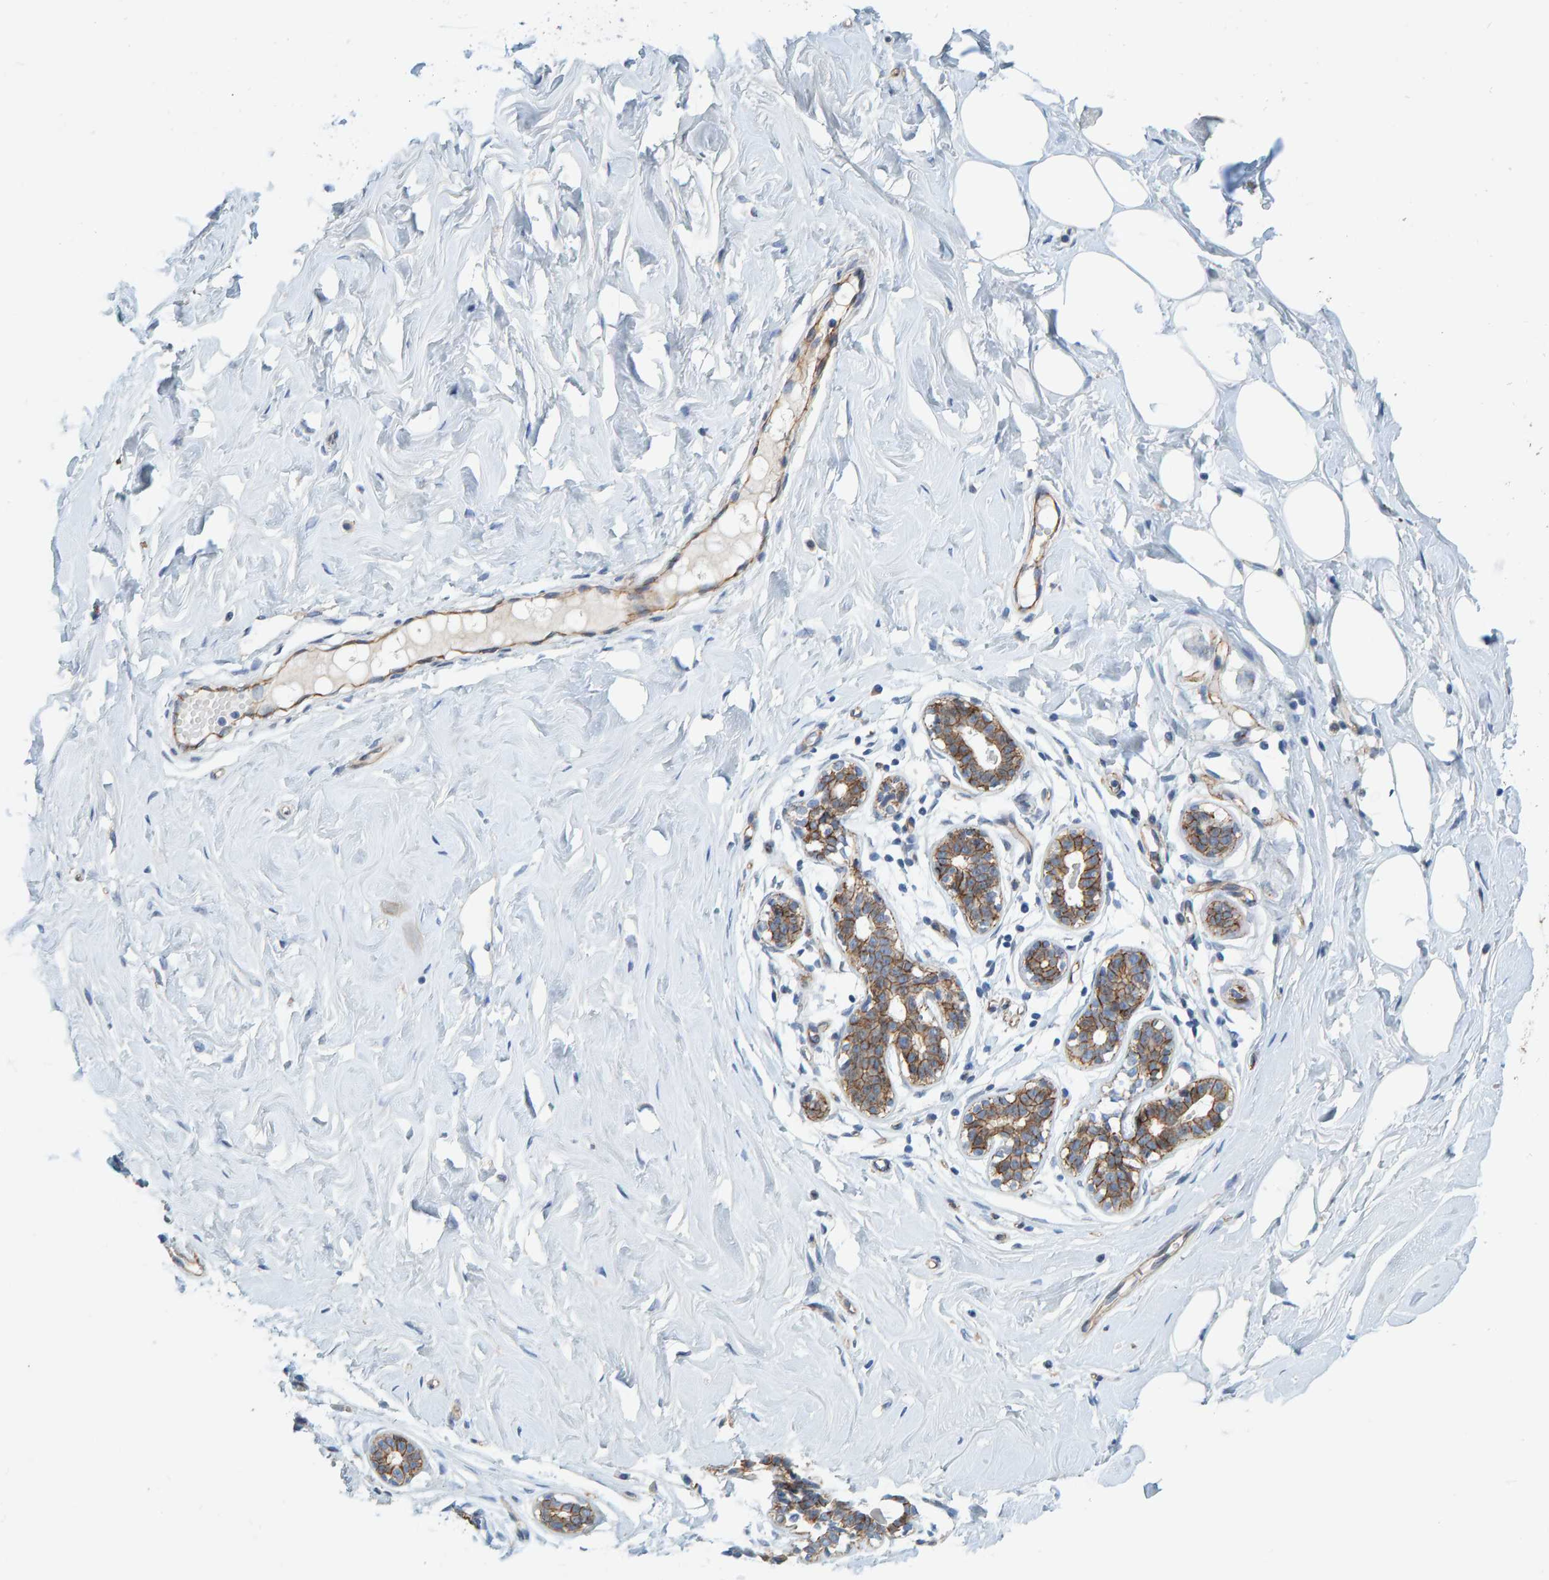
{"staining": {"intensity": "negative", "quantity": "none", "location": "none"}, "tissue": "breast", "cell_type": "Adipocytes", "image_type": "normal", "snomed": [{"axis": "morphology", "description": "Normal tissue, NOS"}, {"axis": "topography", "description": "Breast"}], "caption": "Immunohistochemical staining of normal human breast demonstrates no significant expression in adipocytes.", "gene": "KRBA2", "patient": {"sex": "female", "age": 23}}